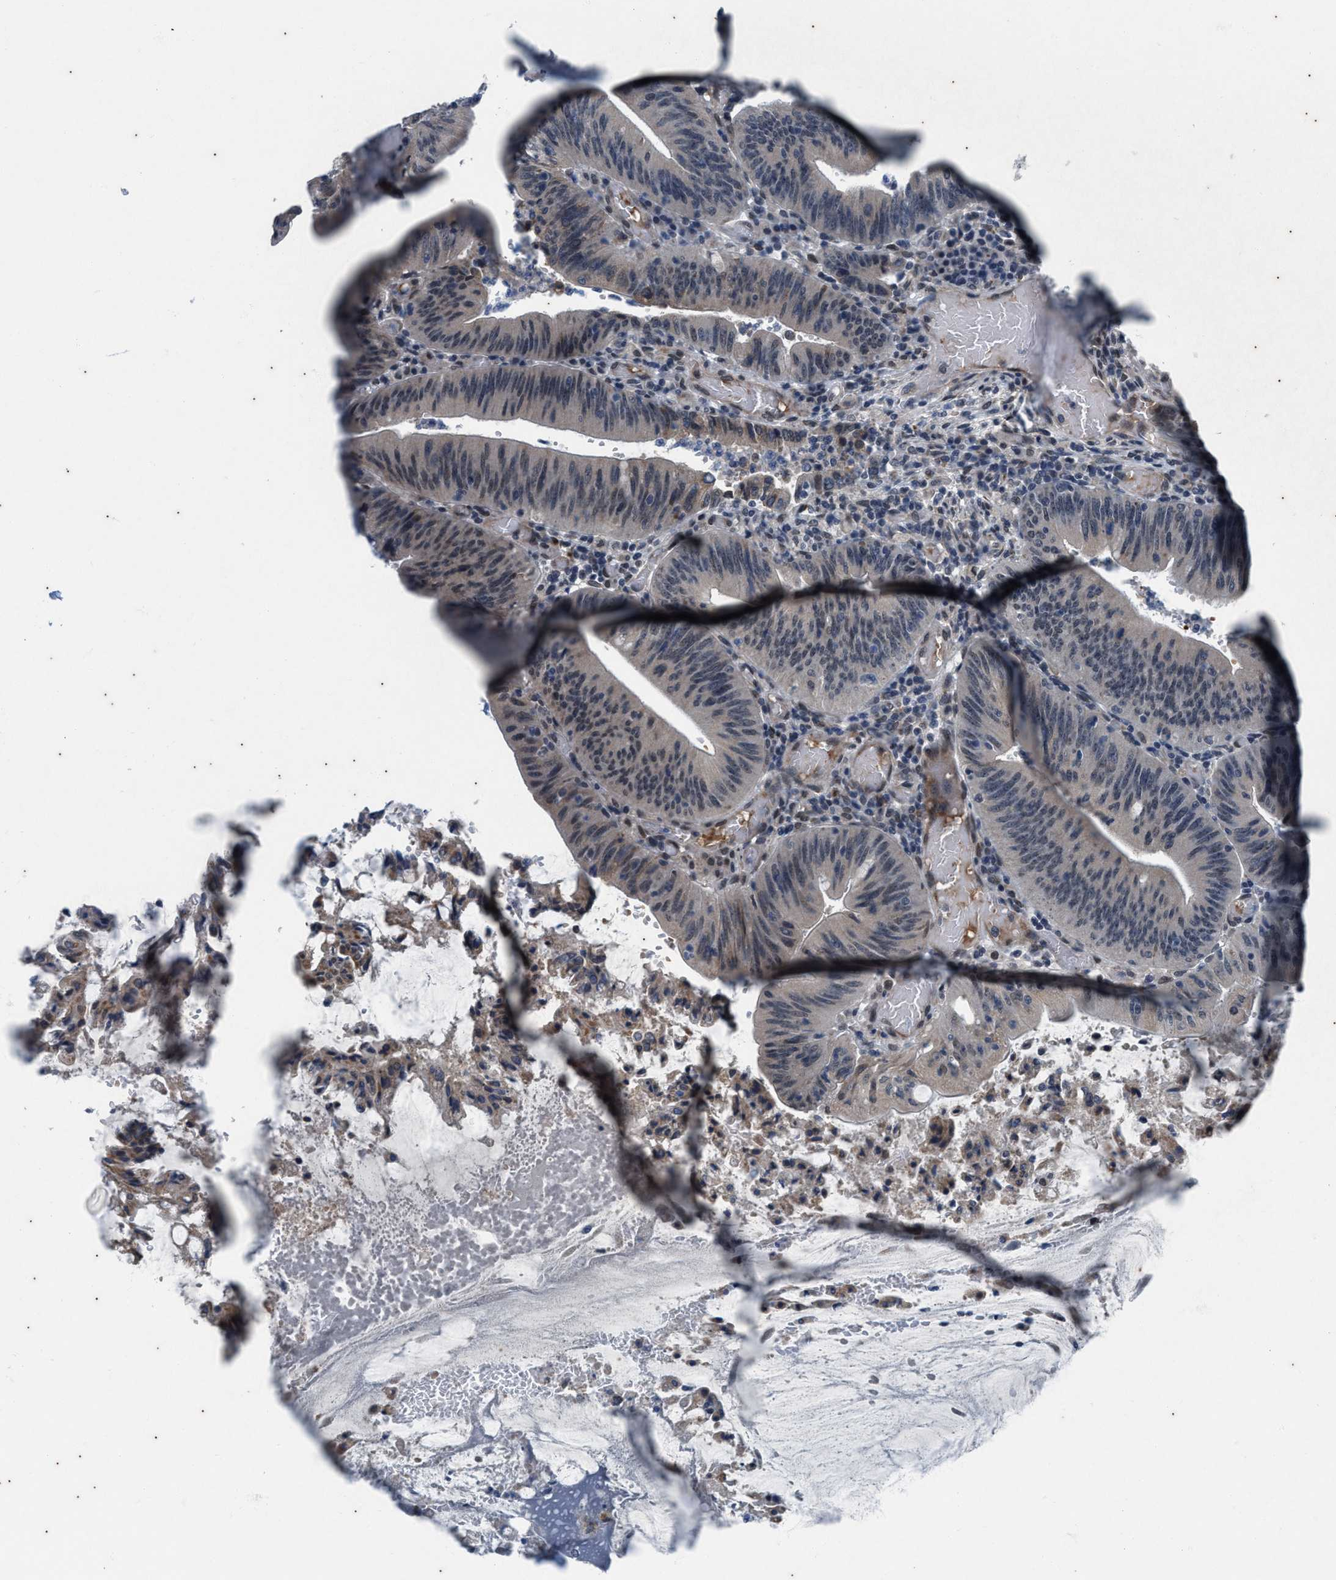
{"staining": {"intensity": "weak", "quantity": "<25%", "location": "cytoplasmic/membranous"}, "tissue": "colorectal cancer", "cell_type": "Tumor cells", "image_type": "cancer", "snomed": [{"axis": "morphology", "description": "Normal tissue, NOS"}, {"axis": "morphology", "description": "Adenocarcinoma, NOS"}, {"axis": "topography", "description": "Rectum"}], "caption": "Immunohistochemistry (IHC) photomicrograph of neoplastic tissue: adenocarcinoma (colorectal) stained with DAB reveals no significant protein expression in tumor cells.", "gene": "KIF24", "patient": {"sex": "female", "age": 66}}